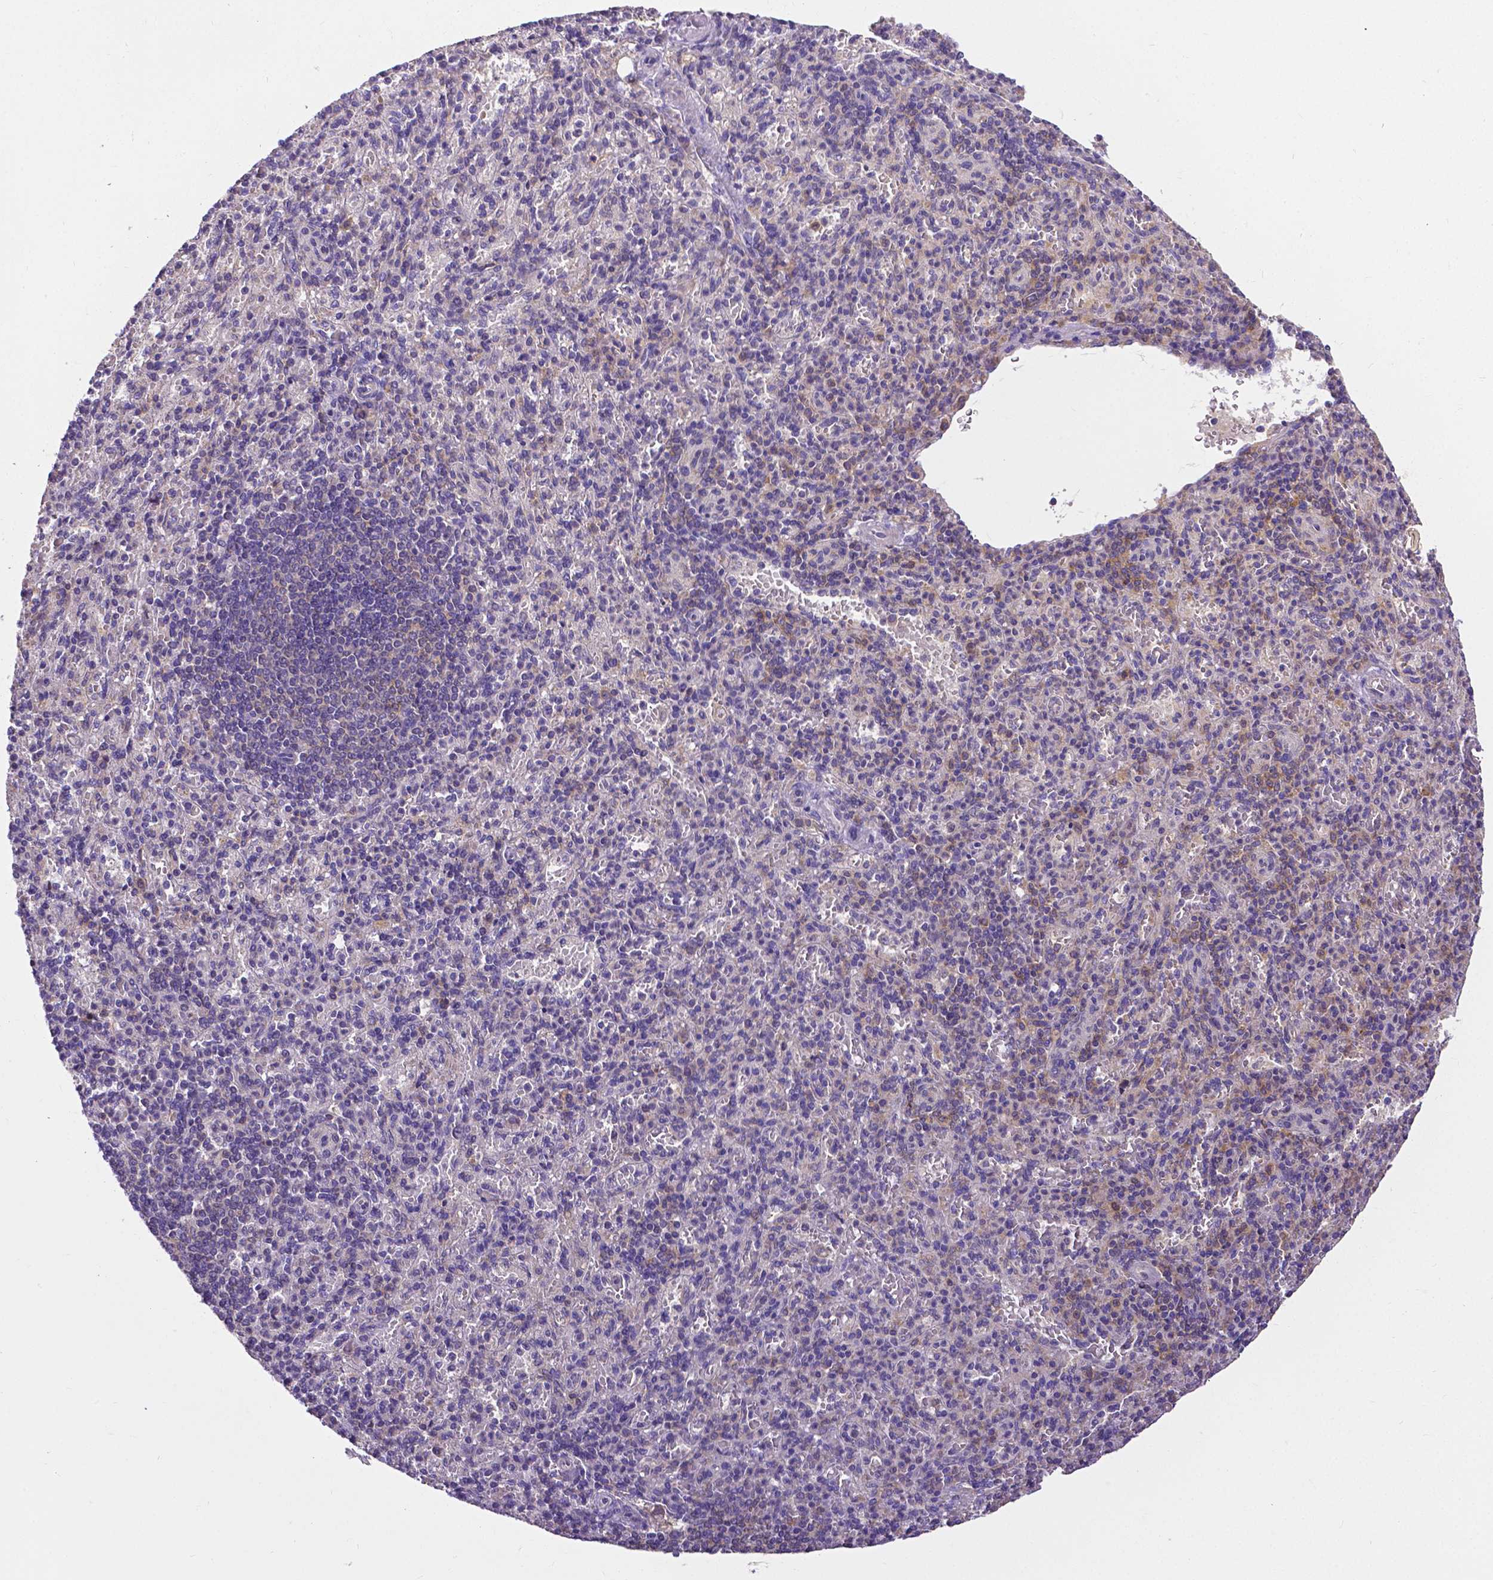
{"staining": {"intensity": "moderate", "quantity": "25%-75%", "location": "cytoplasmic/membranous"}, "tissue": "spleen", "cell_type": "Cells in red pulp", "image_type": "normal", "snomed": [{"axis": "morphology", "description": "Normal tissue, NOS"}, {"axis": "topography", "description": "Spleen"}], "caption": "Immunohistochemistry of unremarkable human spleen reveals medium levels of moderate cytoplasmic/membranous expression in approximately 25%-75% of cells in red pulp.", "gene": "DICER1", "patient": {"sex": "female", "age": 74}}